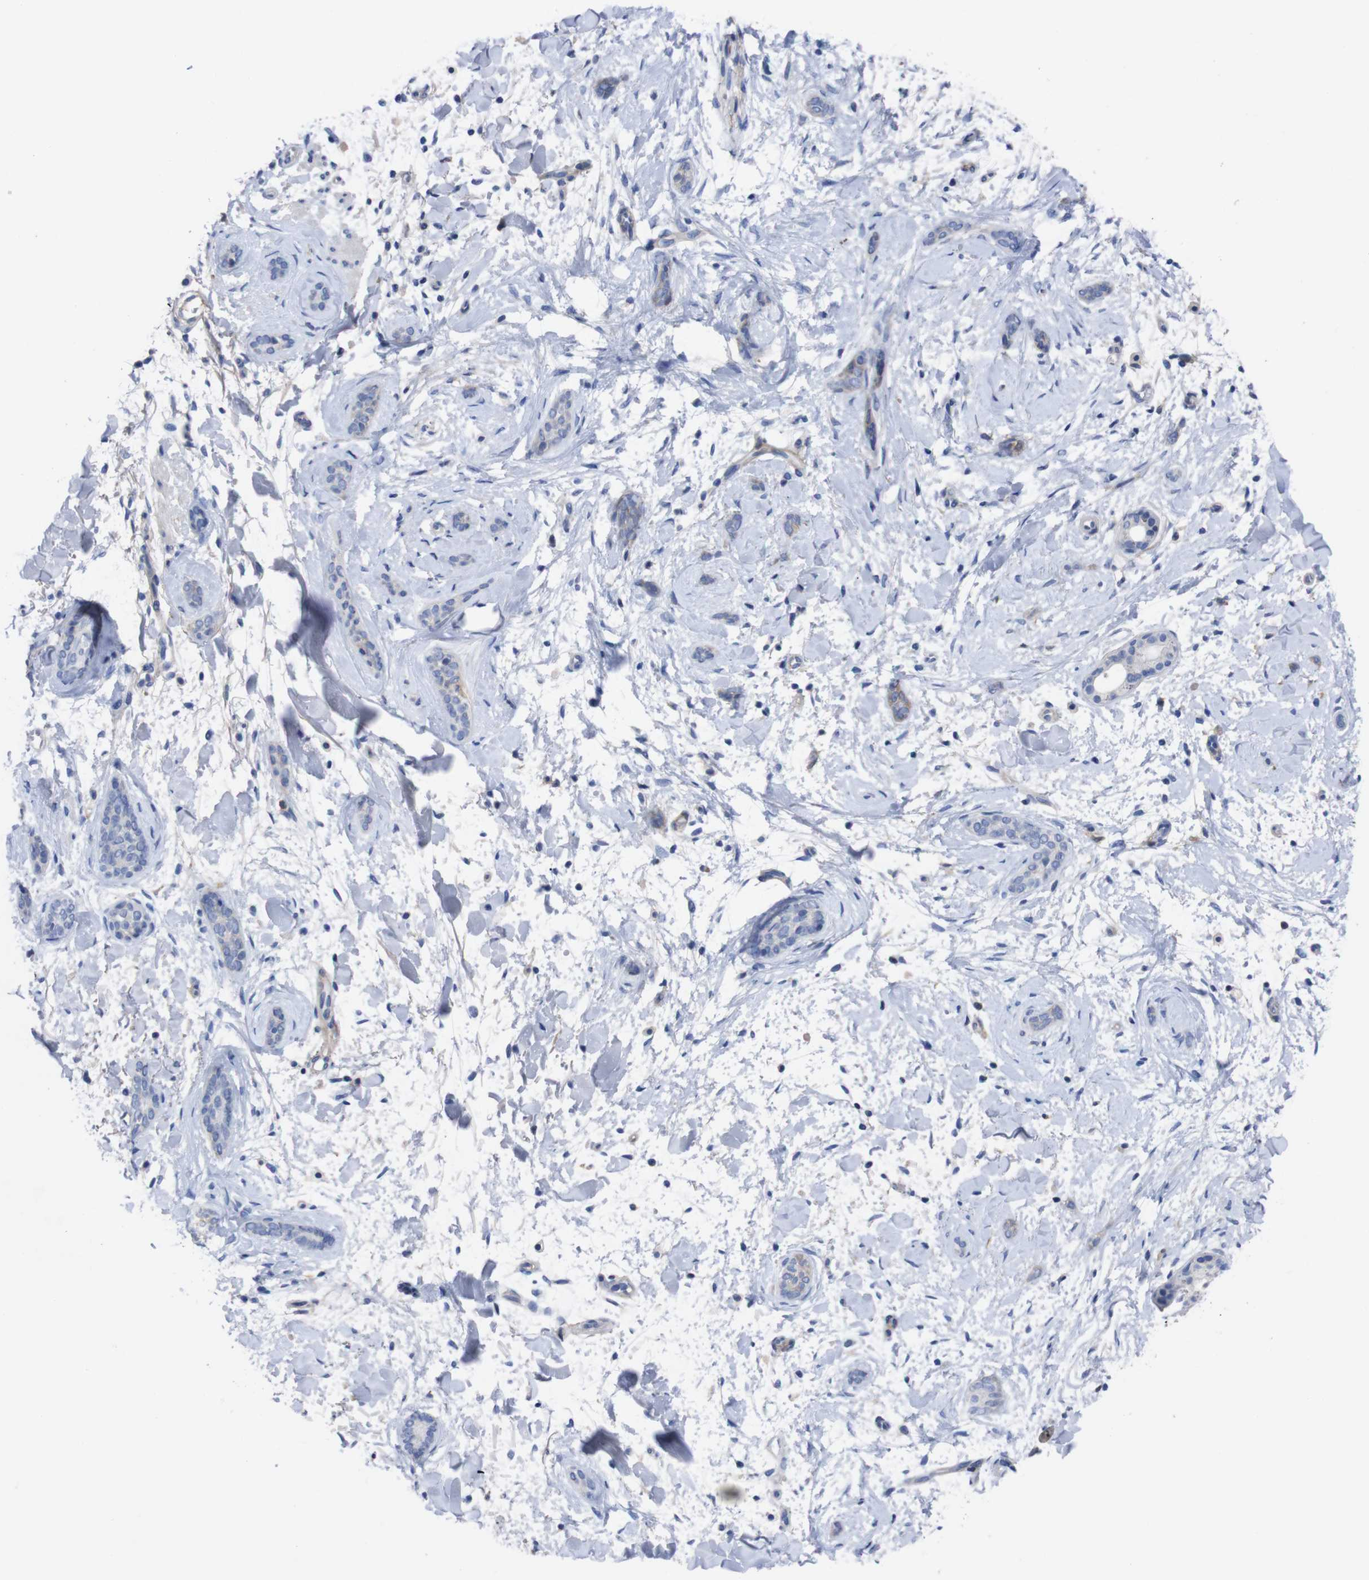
{"staining": {"intensity": "negative", "quantity": "none", "location": "none"}, "tissue": "skin cancer", "cell_type": "Tumor cells", "image_type": "cancer", "snomed": [{"axis": "morphology", "description": "Basal cell carcinoma"}, {"axis": "morphology", "description": "Adnexal tumor, benign"}, {"axis": "topography", "description": "Skin"}], "caption": "Immunohistochemistry histopathology image of human skin cancer (benign adnexal tumor) stained for a protein (brown), which exhibits no expression in tumor cells.", "gene": "C5AR1", "patient": {"sex": "female", "age": 42}}